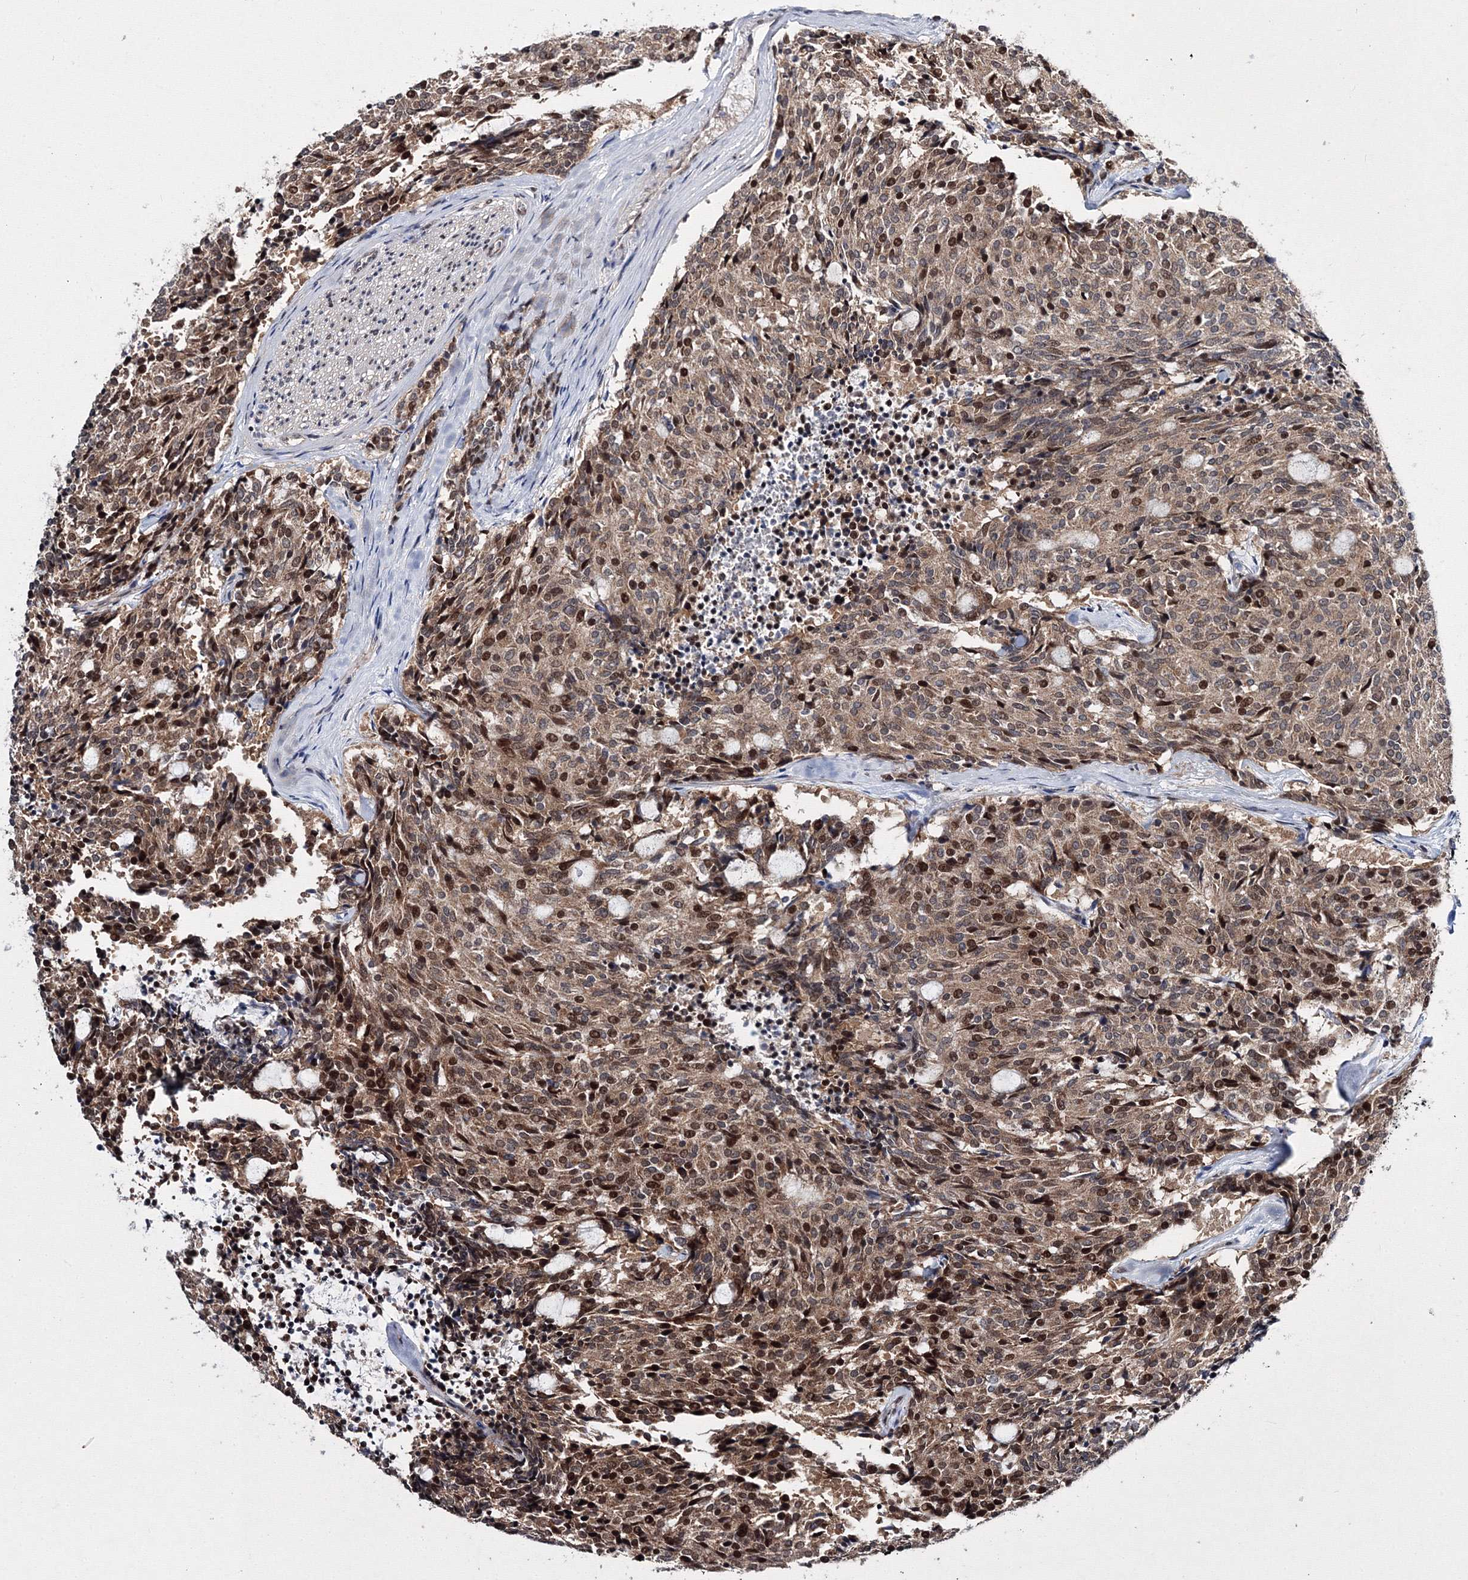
{"staining": {"intensity": "moderate", "quantity": ">75%", "location": "cytoplasmic/membranous,nuclear"}, "tissue": "carcinoid", "cell_type": "Tumor cells", "image_type": "cancer", "snomed": [{"axis": "morphology", "description": "Carcinoid, malignant, NOS"}, {"axis": "topography", "description": "Pancreas"}], "caption": "Moderate cytoplasmic/membranous and nuclear protein positivity is seen in approximately >75% of tumor cells in malignant carcinoid.", "gene": "GPN1", "patient": {"sex": "female", "age": 54}}